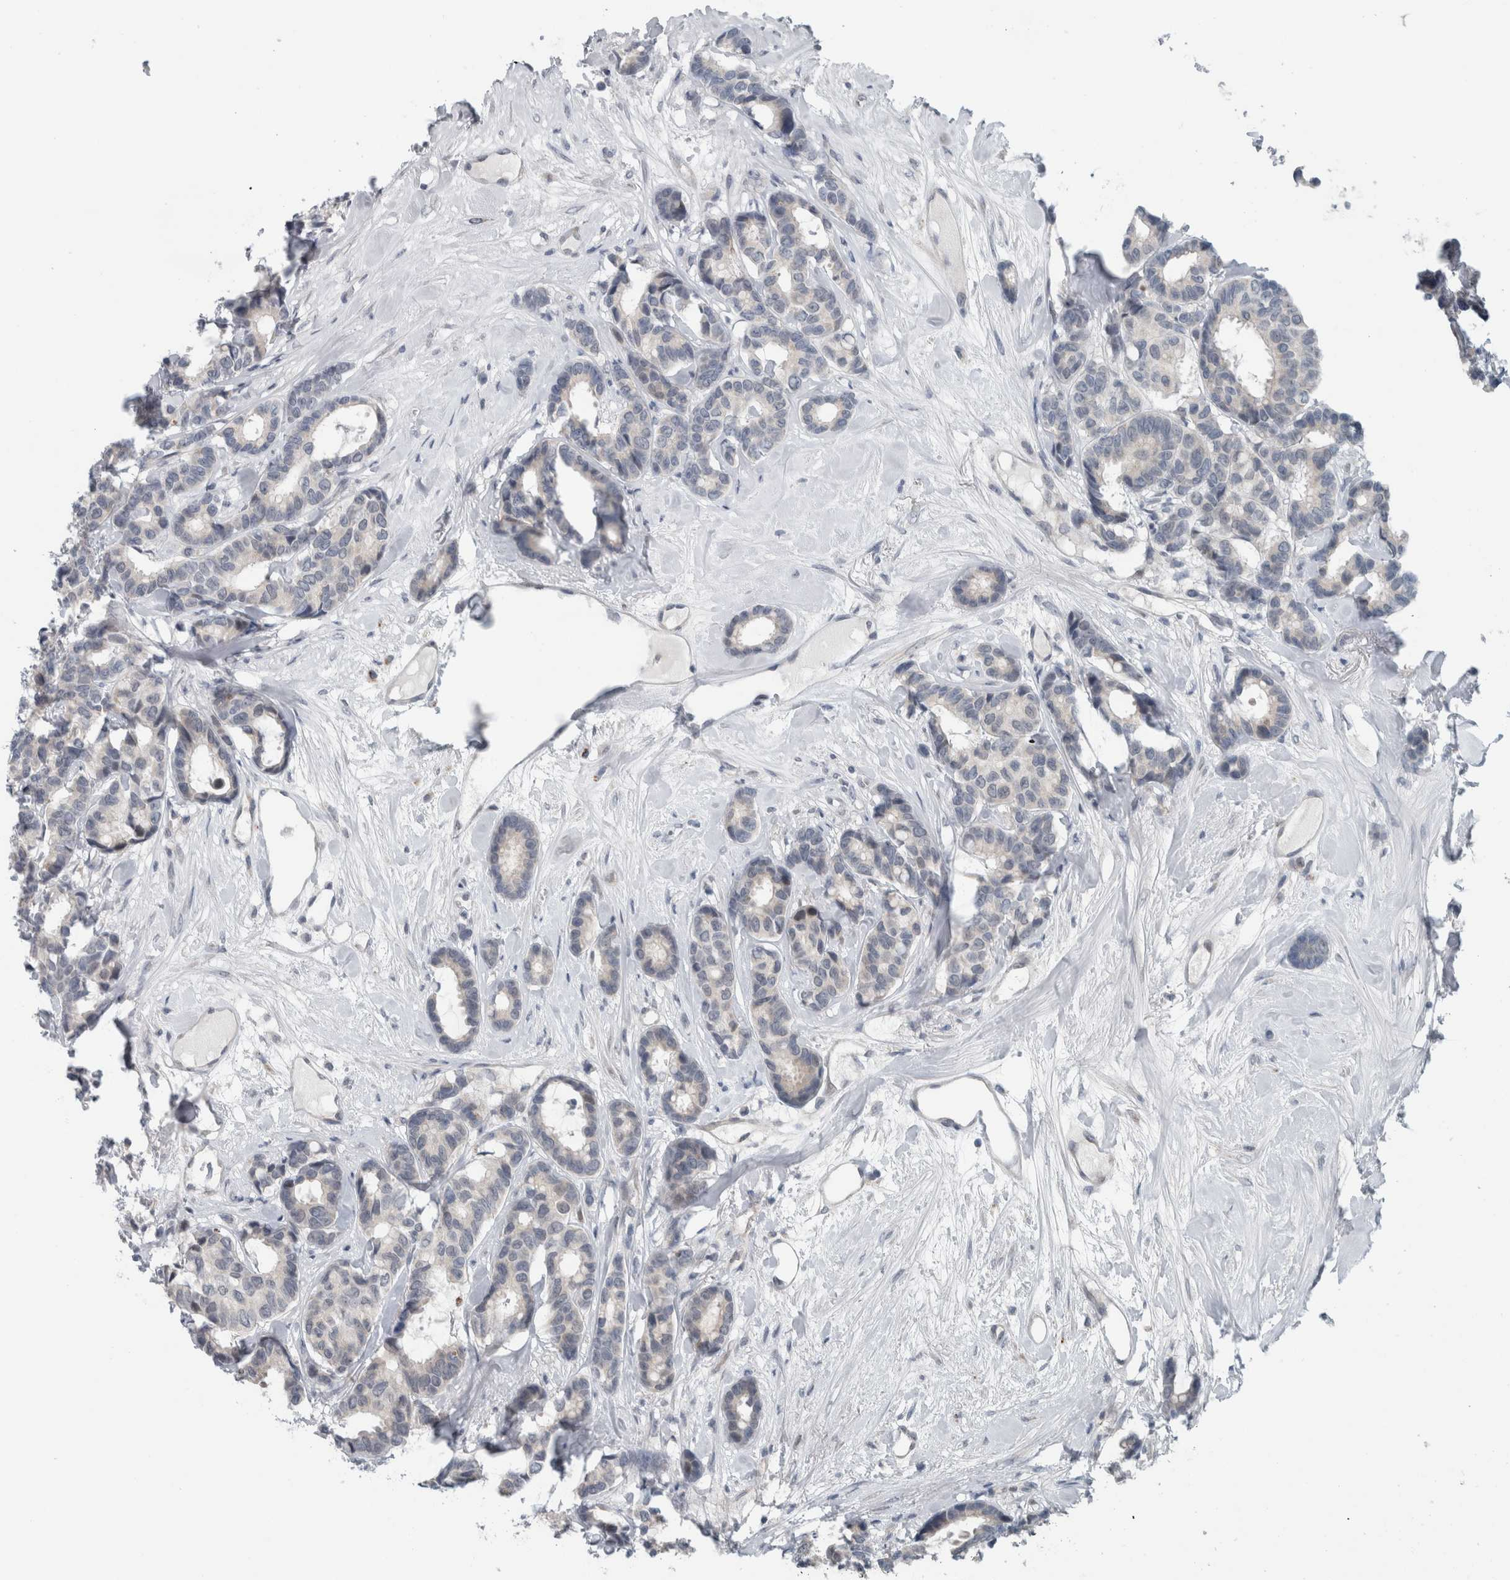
{"staining": {"intensity": "negative", "quantity": "none", "location": "none"}, "tissue": "breast cancer", "cell_type": "Tumor cells", "image_type": "cancer", "snomed": [{"axis": "morphology", "description": "Duct carcinoma"}, {"axis": "topography", "description": "Breast"}], "caption": "High power microscopy photomicrograph of an immunohistochemistry photomicrograph of invasive ductal carcinoma (breast), revealing no significant staining in tumor cells.", "gene": "GBA2", "patient": {"sex": "female", "age": 87}}